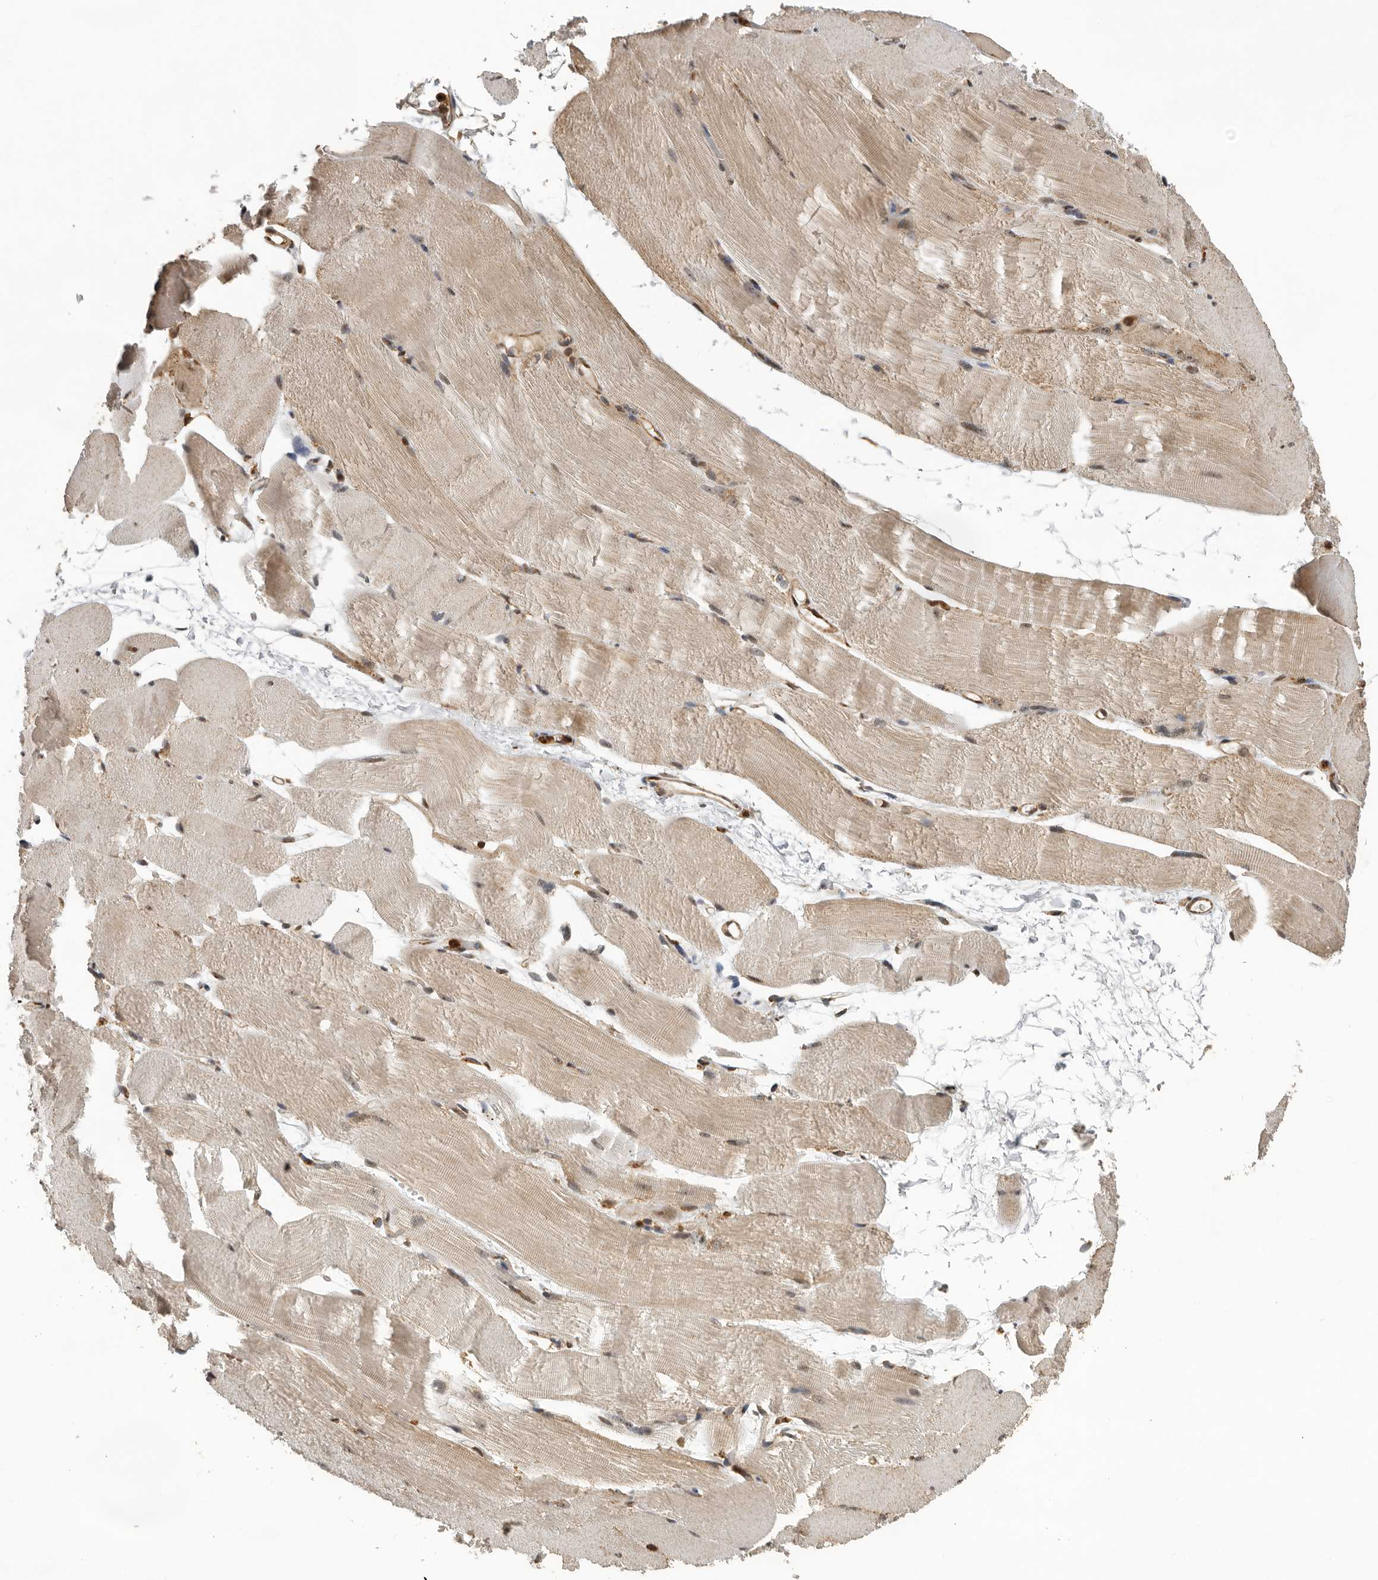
{"staining": {"intensity": "weak", "quantity": ">75%", "location": "cytoplasmic/membranous,nuclear"}, "tissue": "skeletal muscle", "cell_type": "Myocytes", "image_type": "normal", "snomed": [{"axis": "morphology", "description": "Normal tissue, NOS"}, {"axis": "topography", "description": "Skeletal muscle"}, {"axis": "topography", "description": "Parathyroid gland"}], "caption": "DAB (3,3'-diaminobenzidine) immunohistochemical staining of benign human skeletal muscle exhibits weak cytoplasmic/membranous,nuclear protein expression in approximately >75% of myocytes.", "gene": "RNF157", "patient": {"sex": "female", "age": 37}}